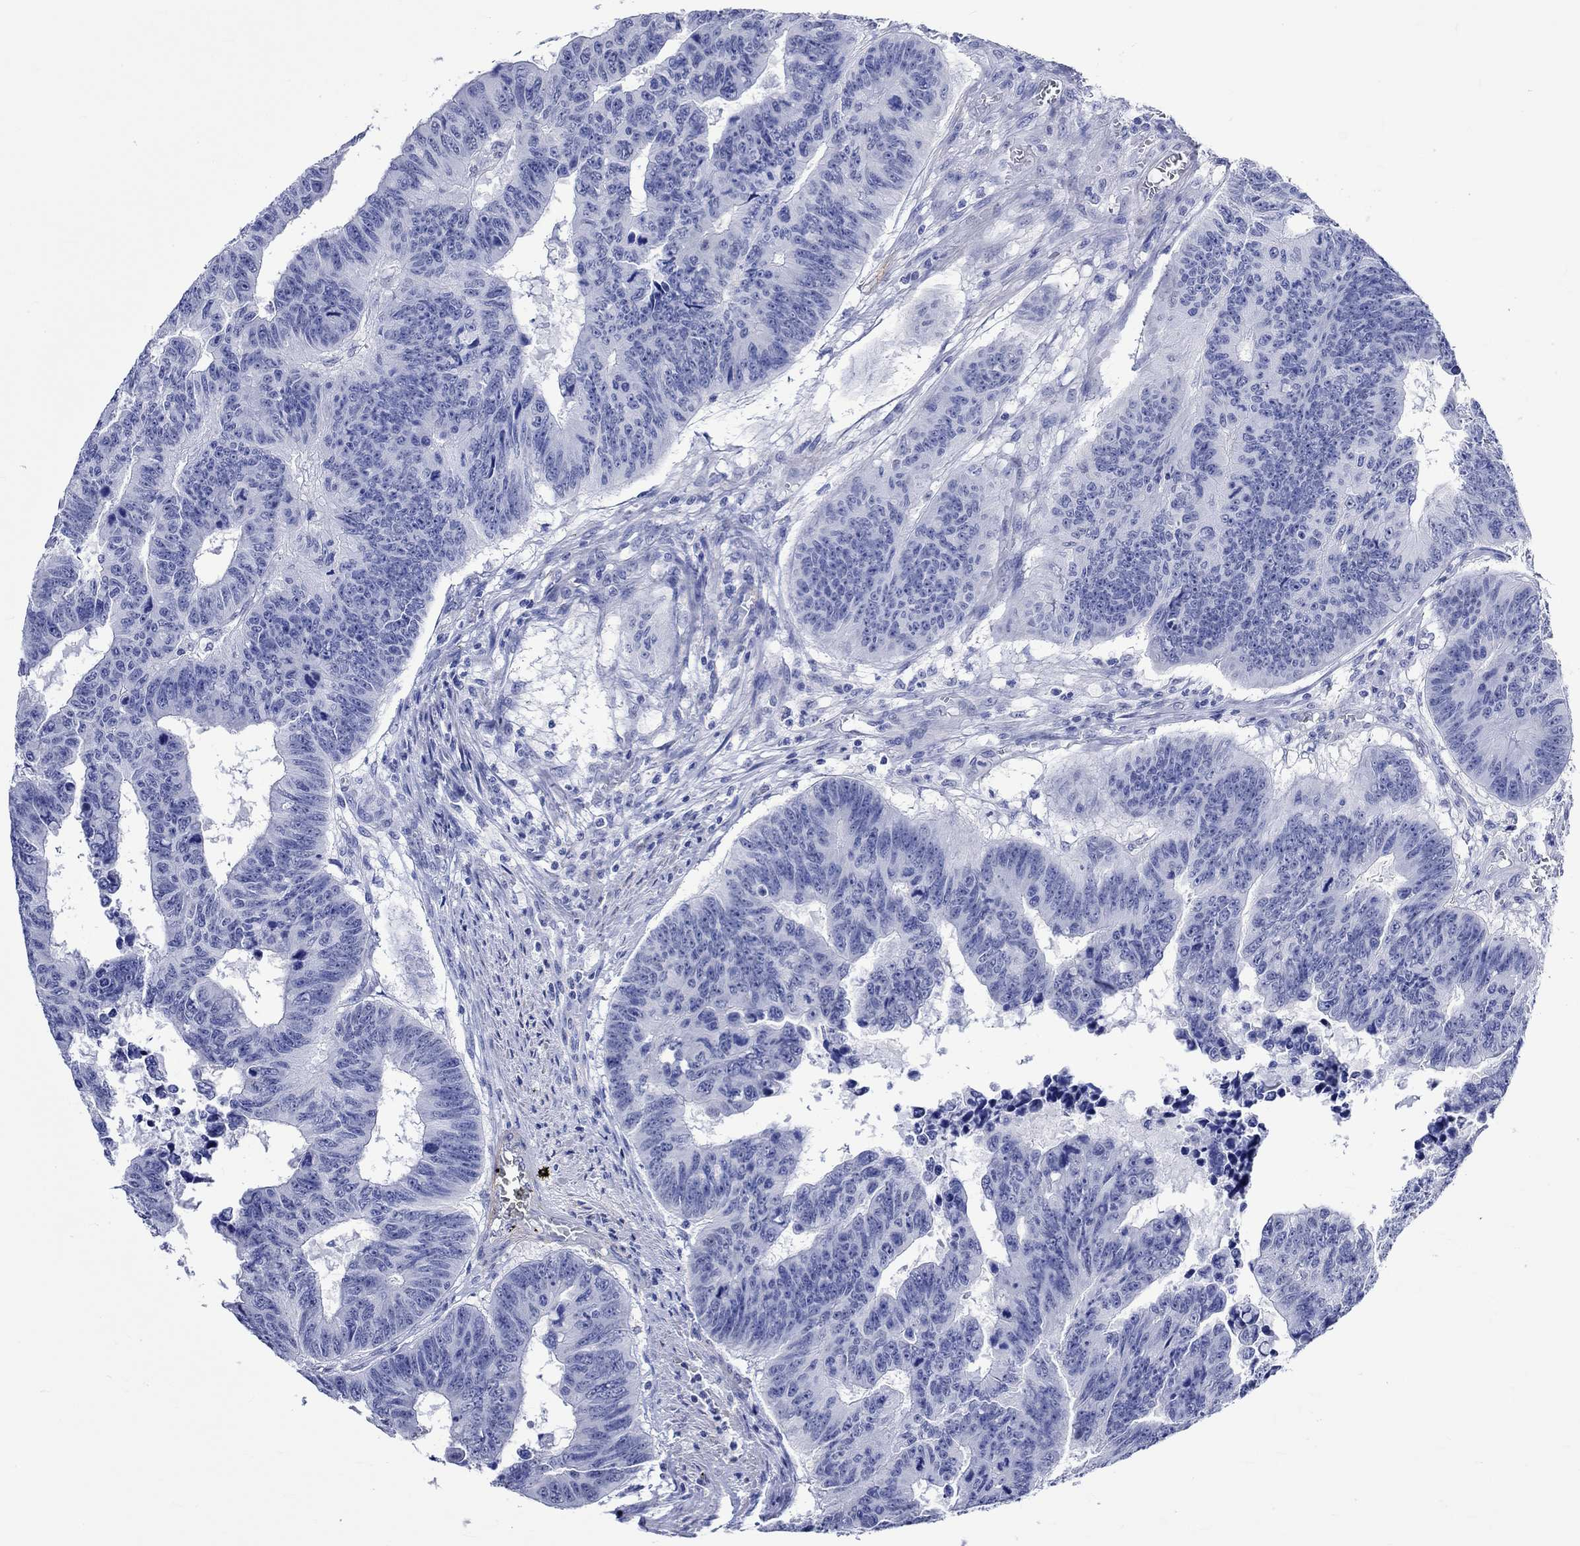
{"staining": {"intensity": "negative", "quantity": "none", "location": "none"}, "tissue": "colorectal cancer", "cell_type": "Tumor cells", "image_type": "cancer", "snomed": [{"axis": "morphology", "description": "Adenocarcinoma, NOS"}, {"axis": "topography", "description": "Appendix"}, {"axis": "topography", "description": "Colon"}, {"axis": "topography", "description": "Cecum"}, {"axis": "topography", "description": "Colon asc"}], "caption": "This is an IHC micrograph of colorectal adenocarcinoma. There is no staining in tumor cells.", "gene": "CRYAB", "patient": {"sex": "female", "age": 85}}